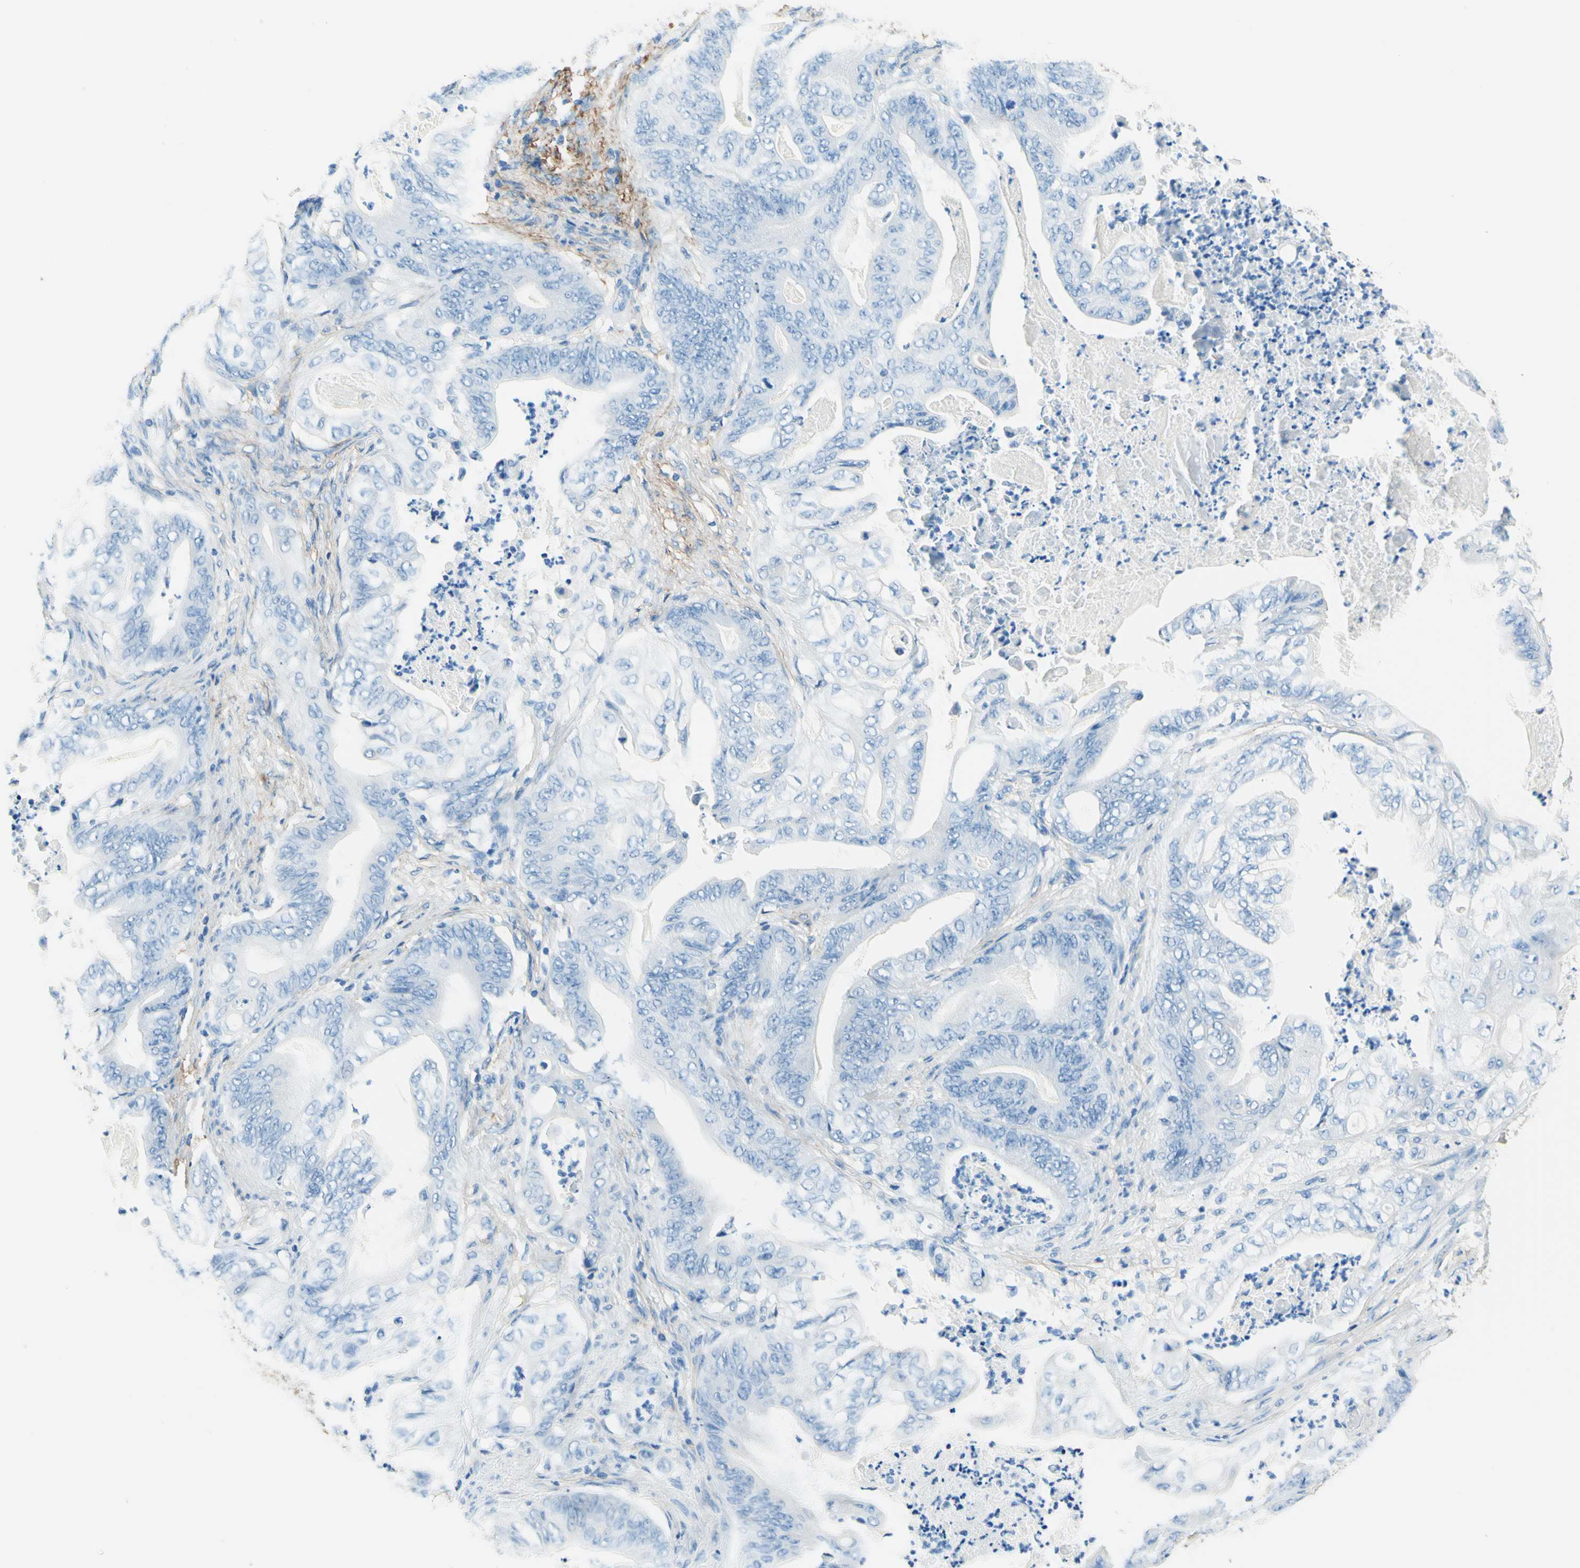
{"staining": {"intensity": "negative", "quantity": "none", "location": "none"}, "tissue": "stomach cancer", "cell_type": "Tumor cells", "image_type": "cancer", "snomed": [{"axis": "morphology", "description": "Adenocarcinoma, NOS"}, {"axis": "topography", "description": "Stomach"}], "caption": "Stomach cancer was stained to show a protein in brown. There is no significant staining in tumor cells.", "gene": "MFAP5", "patient": {"sex": "female", "age": 73}}